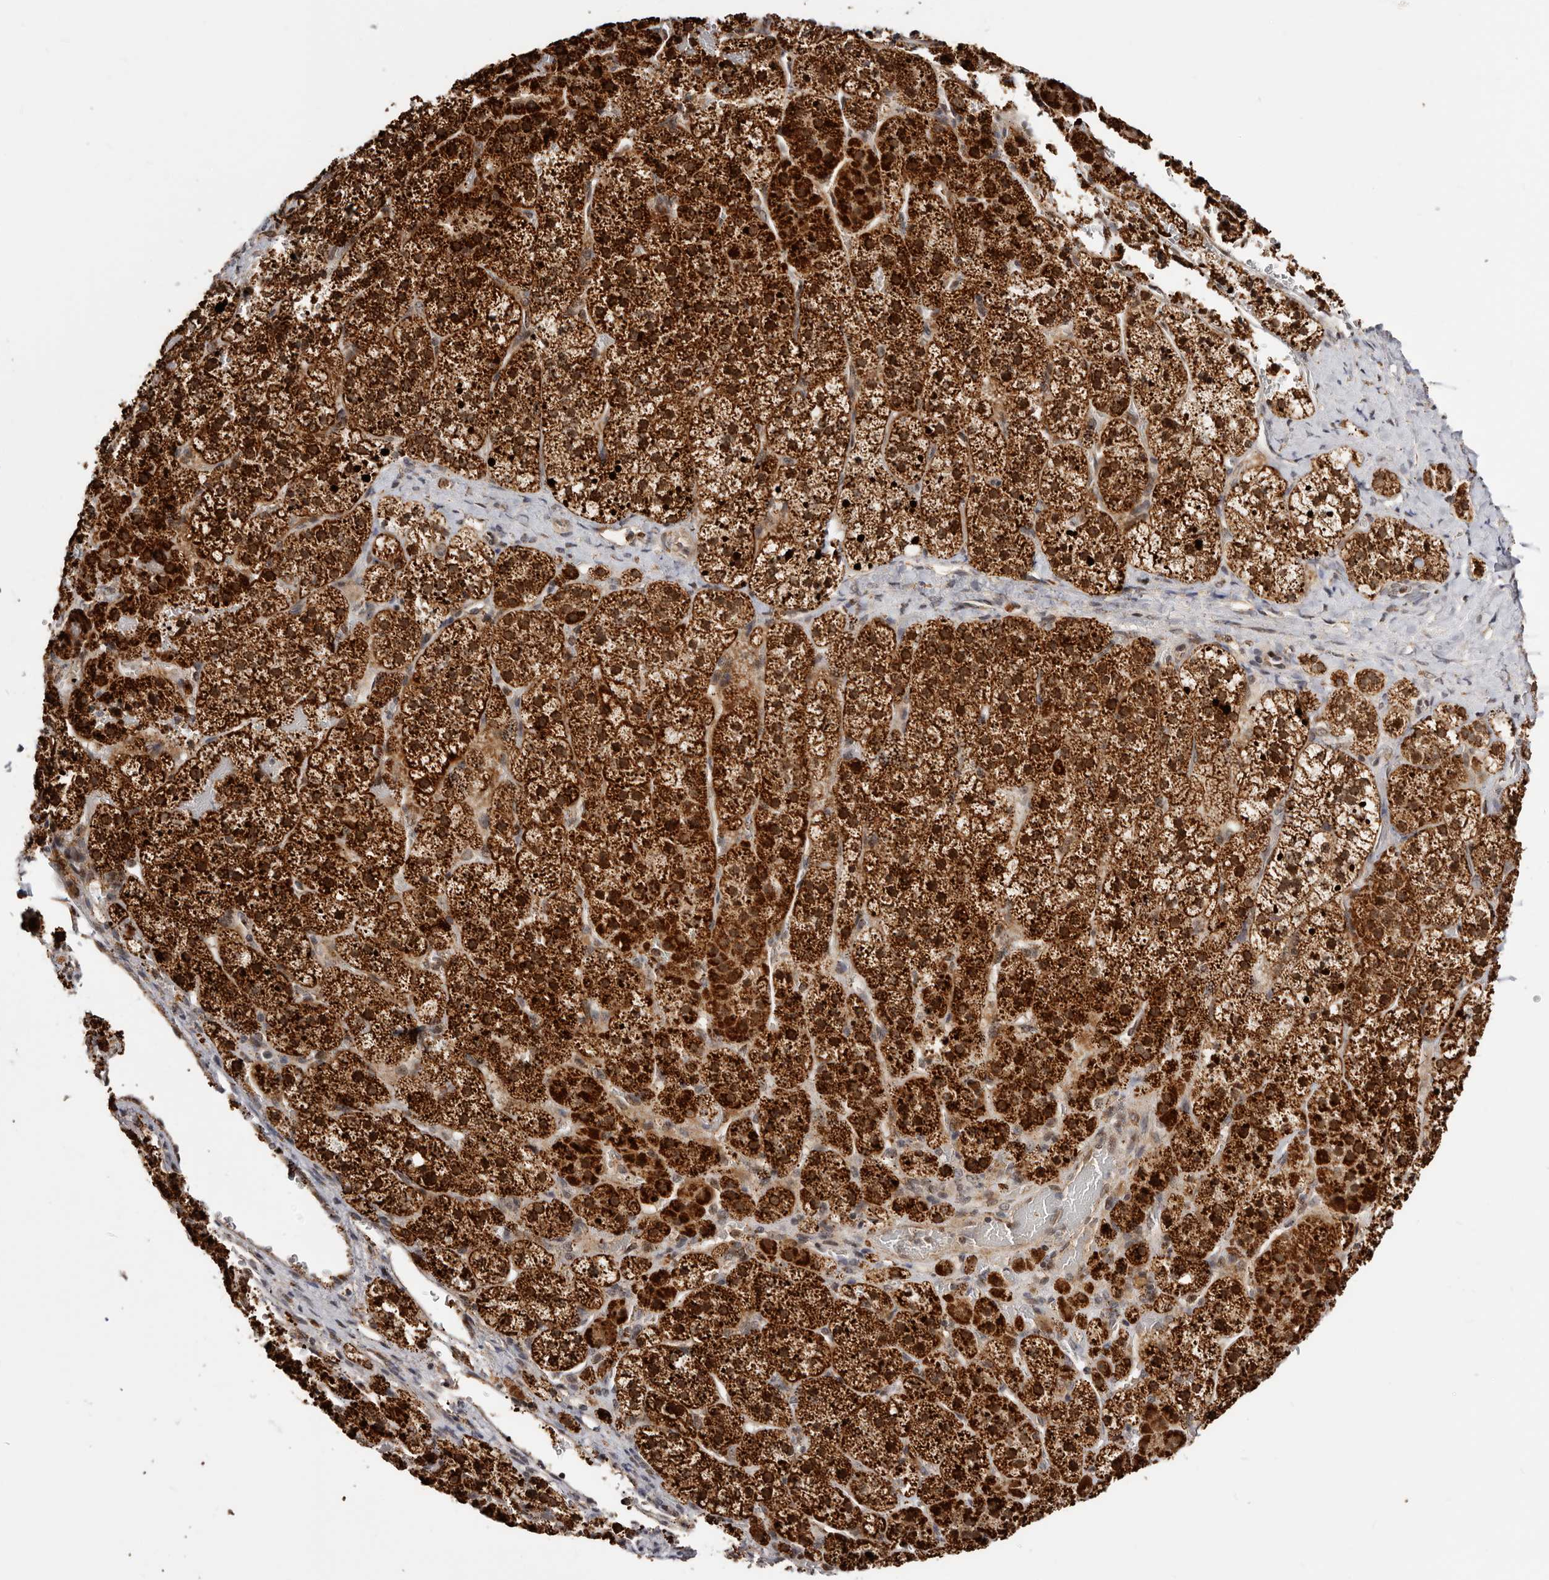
{"staining": {"intensity": "strong", "quantity": ">75%", "location": "cytoplasmic/membranous,nuclear"}, "tissue": "adrenal gland", "cell_type": "Glandular cells", "image_type": "normal", "snomed": [{"axis": "morphology", "description": "Normal tissue, NOS"}, {"axis": "topography", "description": "Adrenal gland"}], "caption": "About >75% of glandular cells in benign human adrenal gland show strong cytoplasmic/membranous,nuclear protein expression as visualized by brown immunohistochemical staining.", "gene": "SEC14L1", "patient": {"sex": "female", "age": 44}}